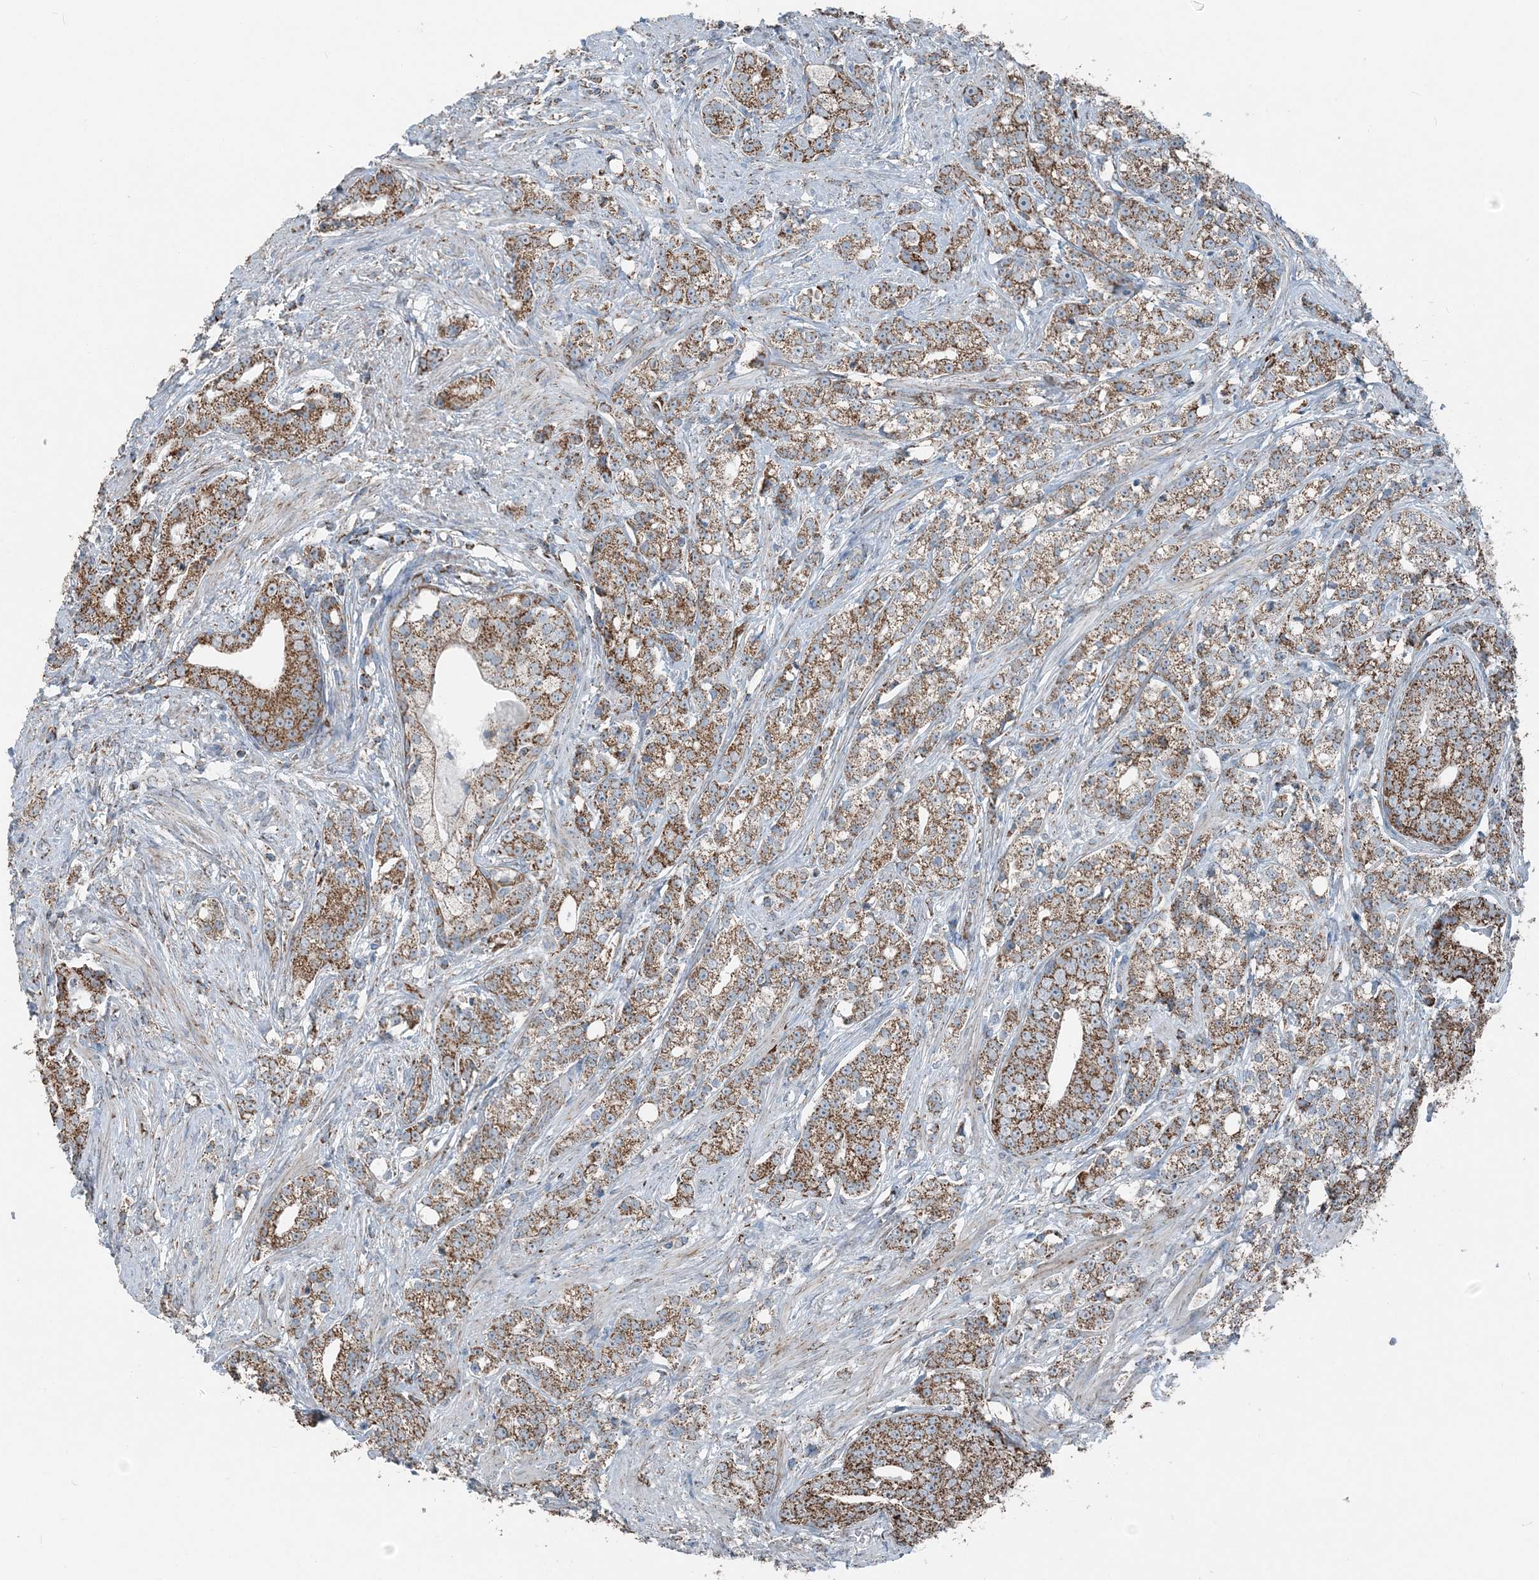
{"staining": {"intensity": "moderate", "quantity": ">75%", "location": "cytoplasmic/membranous"}, "tissue": "prostate cancer", "cell_type": "Tumor cells", "image_type": "cancer", "snomed": [{"axis": "morphology", "description": "Adenocarcinoma, High grade"}, {"axis": "topography", "description": "Prostate"}], "caption": "Prostate cancer stained with a protein marker displays moderate staining in tumor cells.", "gene": "SUCLG1", "patient": {"sex": "male", "age": 69}}